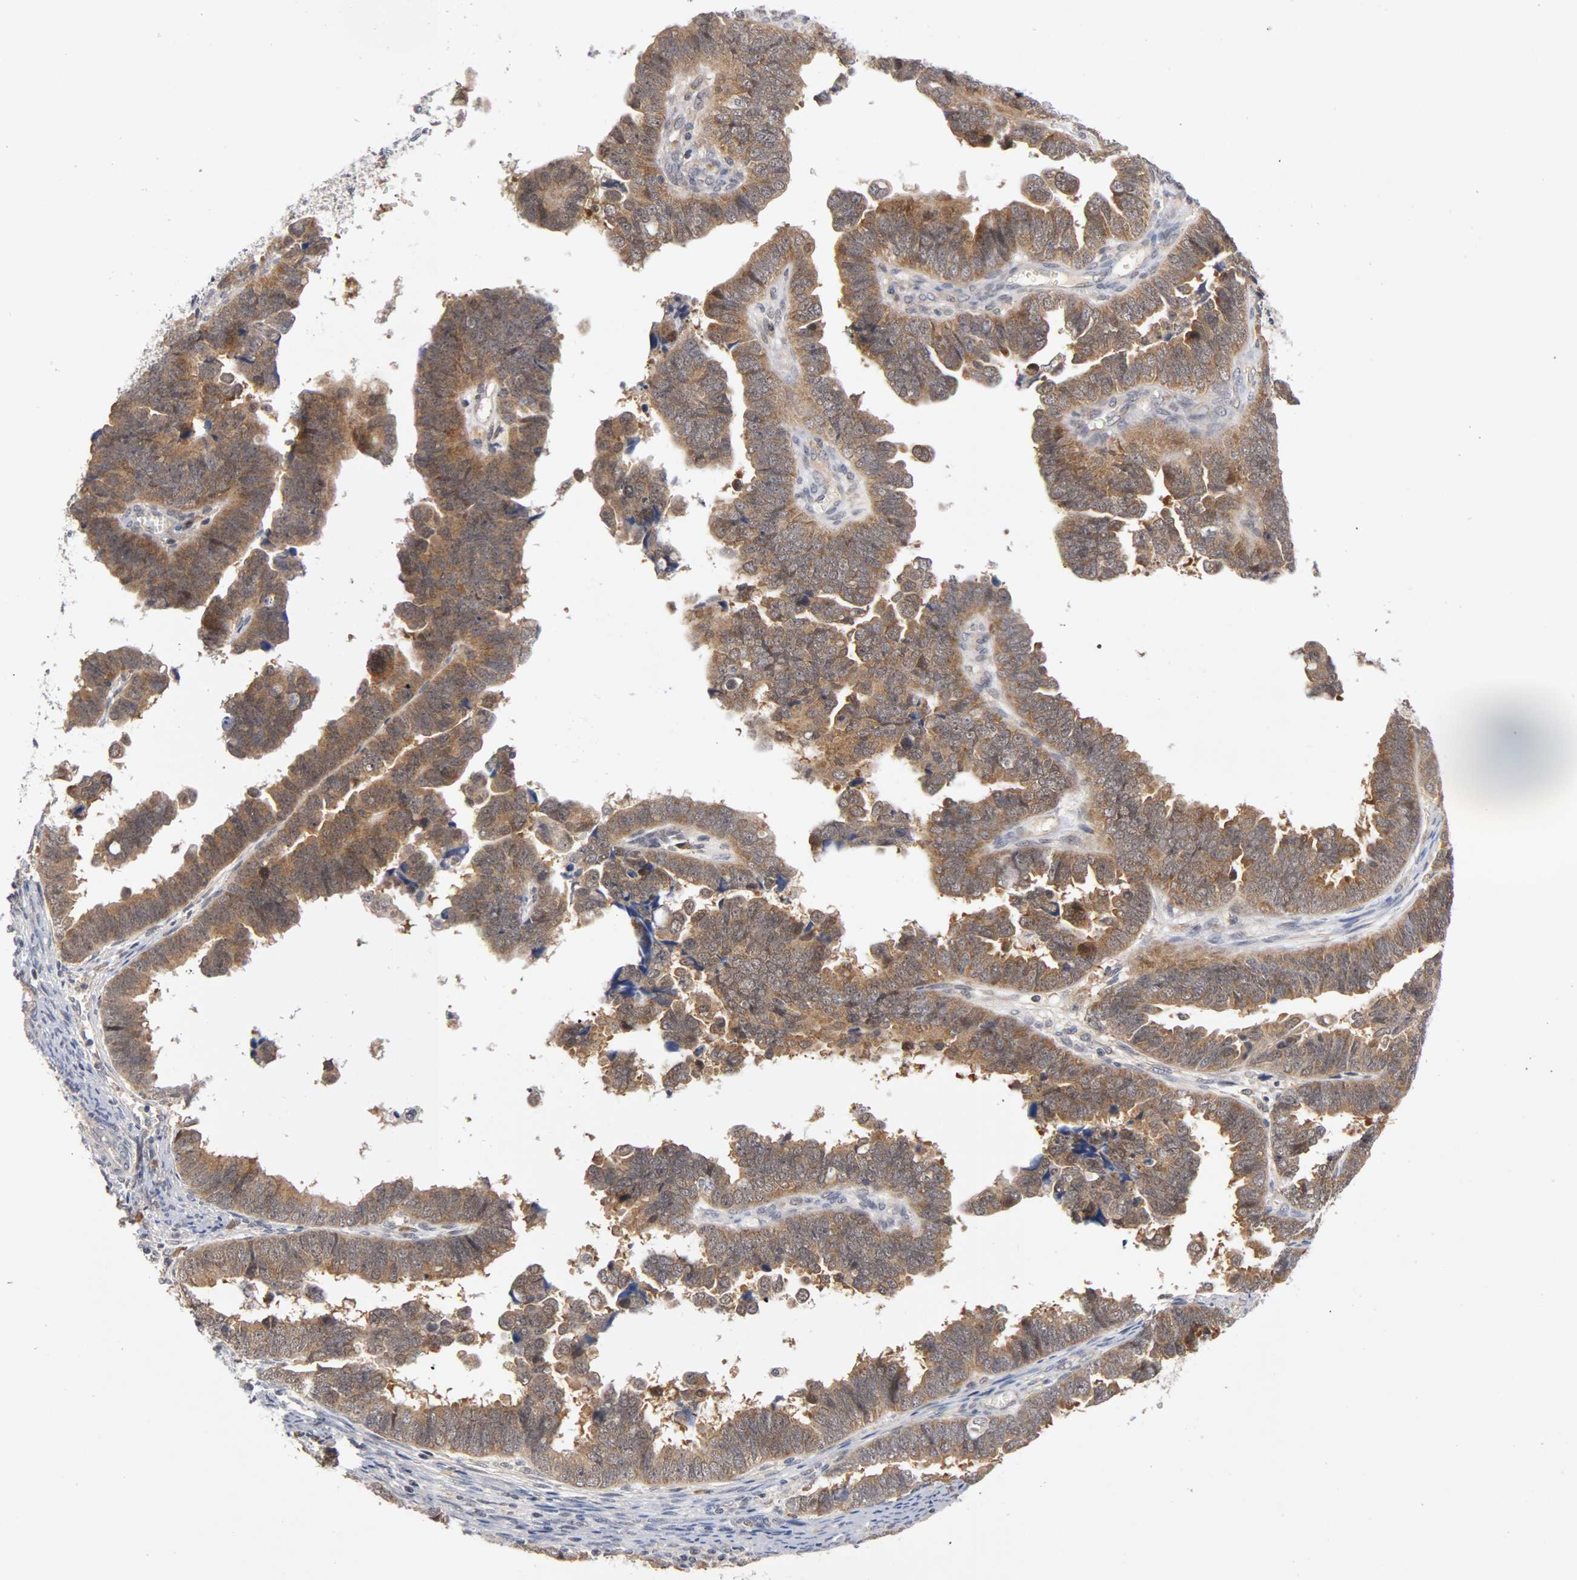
{"staining": {"intensity": "moderate", "quantity": "25%-75%", "location": "cytoplasmic/membranous,nuclear"}, "tissue": "endometrial cancer", "cell_type": "Tumor cells", "image_type": "cancer", "snomed": [{"axis": "morphology", "description": "Adenocarcinoma, NOS"}, {"axis": "topography", "description": "Endometrium"}], "caption": "Moderate cytoplasmic/membranous and nuclear expression is present in about 25%-75% of tumor cells in endometrial cancer.", "gene": "UBE2M", "patient": {"sex": "female", "age": 75}}